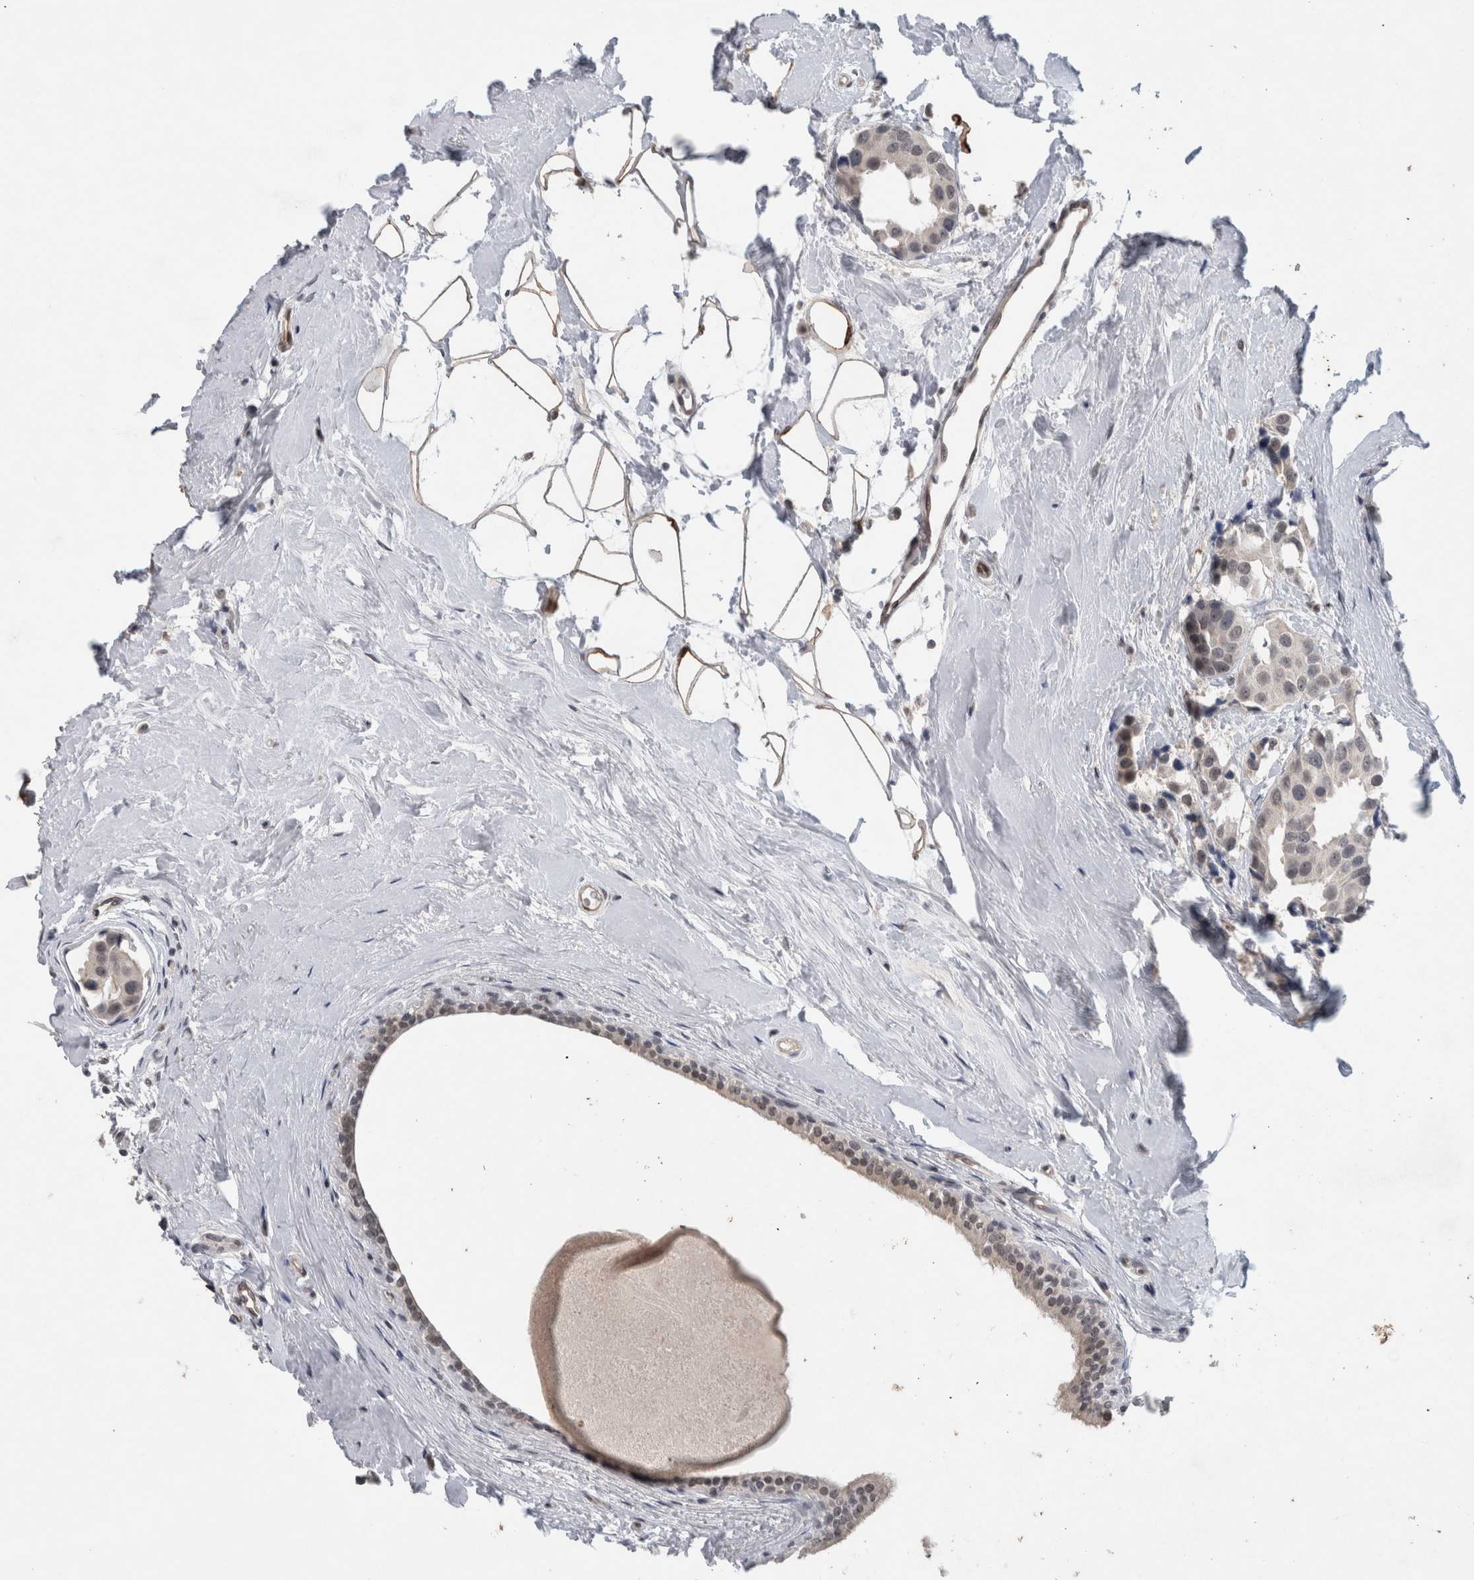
{"staining": {"intensity": "weak", "quantity": "<25%", "location": "nuclear"}, "tissue": "breast cancer", "cell_type": "Tumor cells", "image_type": "cancer", "snomed": [{"axis": "morphology", "description": "Normal tissue, NOS"}, {"axis": "morphology", "description": "Duct carcinoma"}, {"axis": "topography", "description": "Breast"}], "caption": "The histopathology image demonstrates no staining of tumor cells in breast cancer (infiltrating ductal carcinoma).", "gene": "PRXL2A", "patient": {"sex": "female", "age": 39}}